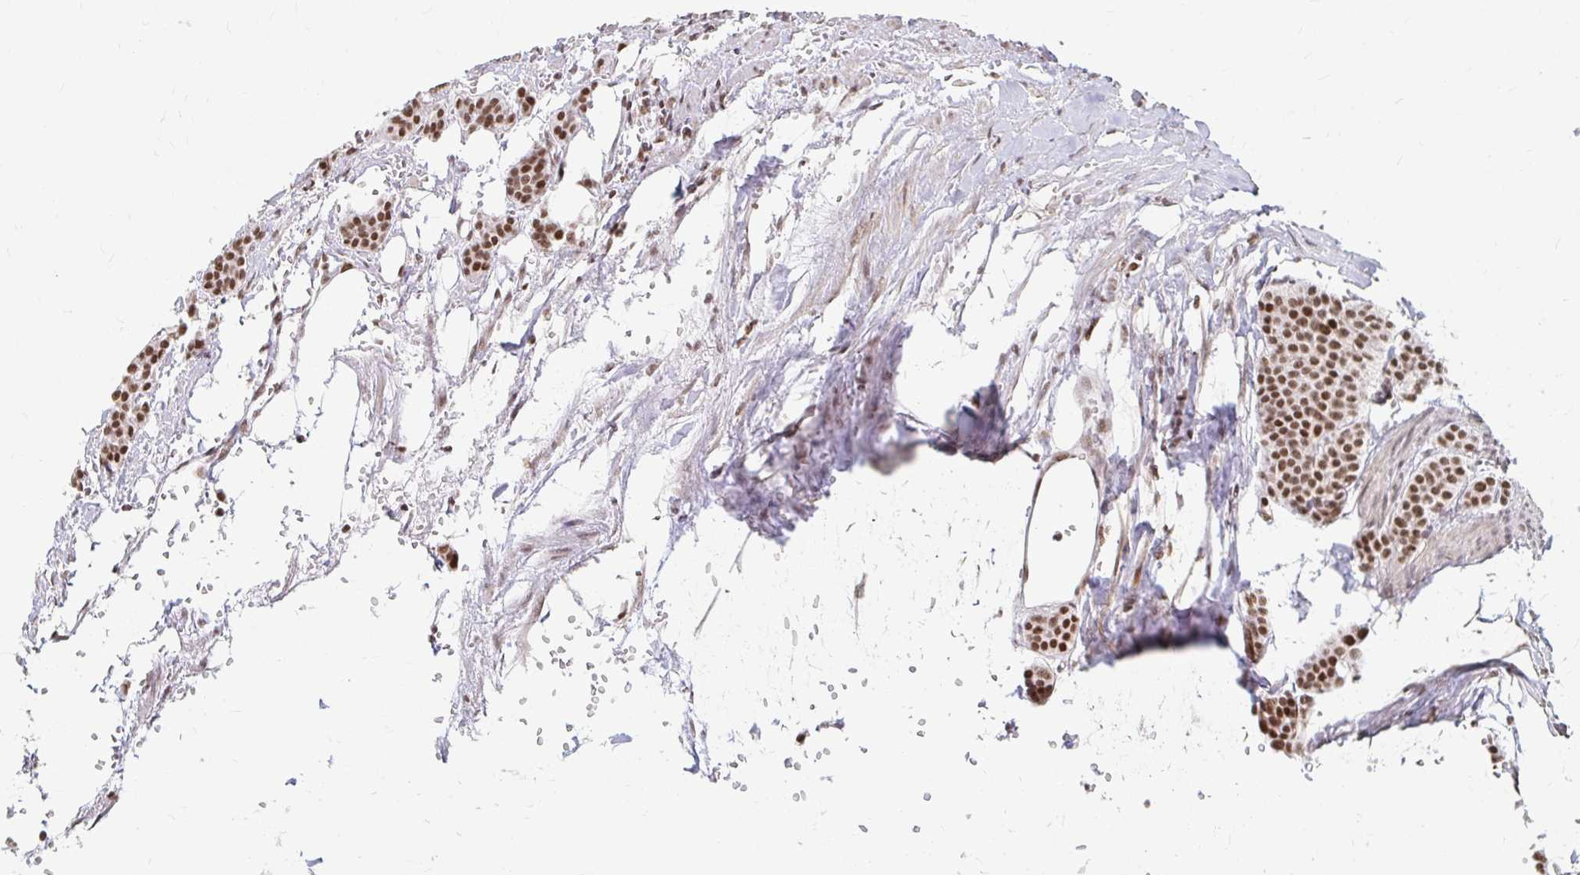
{"staining": {"intensity": "moderate", "quantity": ">75%", "location": "nuclear"}, "tissue": "carcinoid", "cell_type": "Tumor cells", "image_type": "cancer", "snomed": [{"axis": "morphology", "description": "Carcinoid, malignant, NOS"}, {"axis": "topography", "description": "Small intestine"}], "caption": "Protein expression analysis of human malignant carcinoid reveals moderate nuclear expression in about >75% of tumor cells.", "gene": "HNRNPU", "patient": {"sex": "male", "age": 63}}